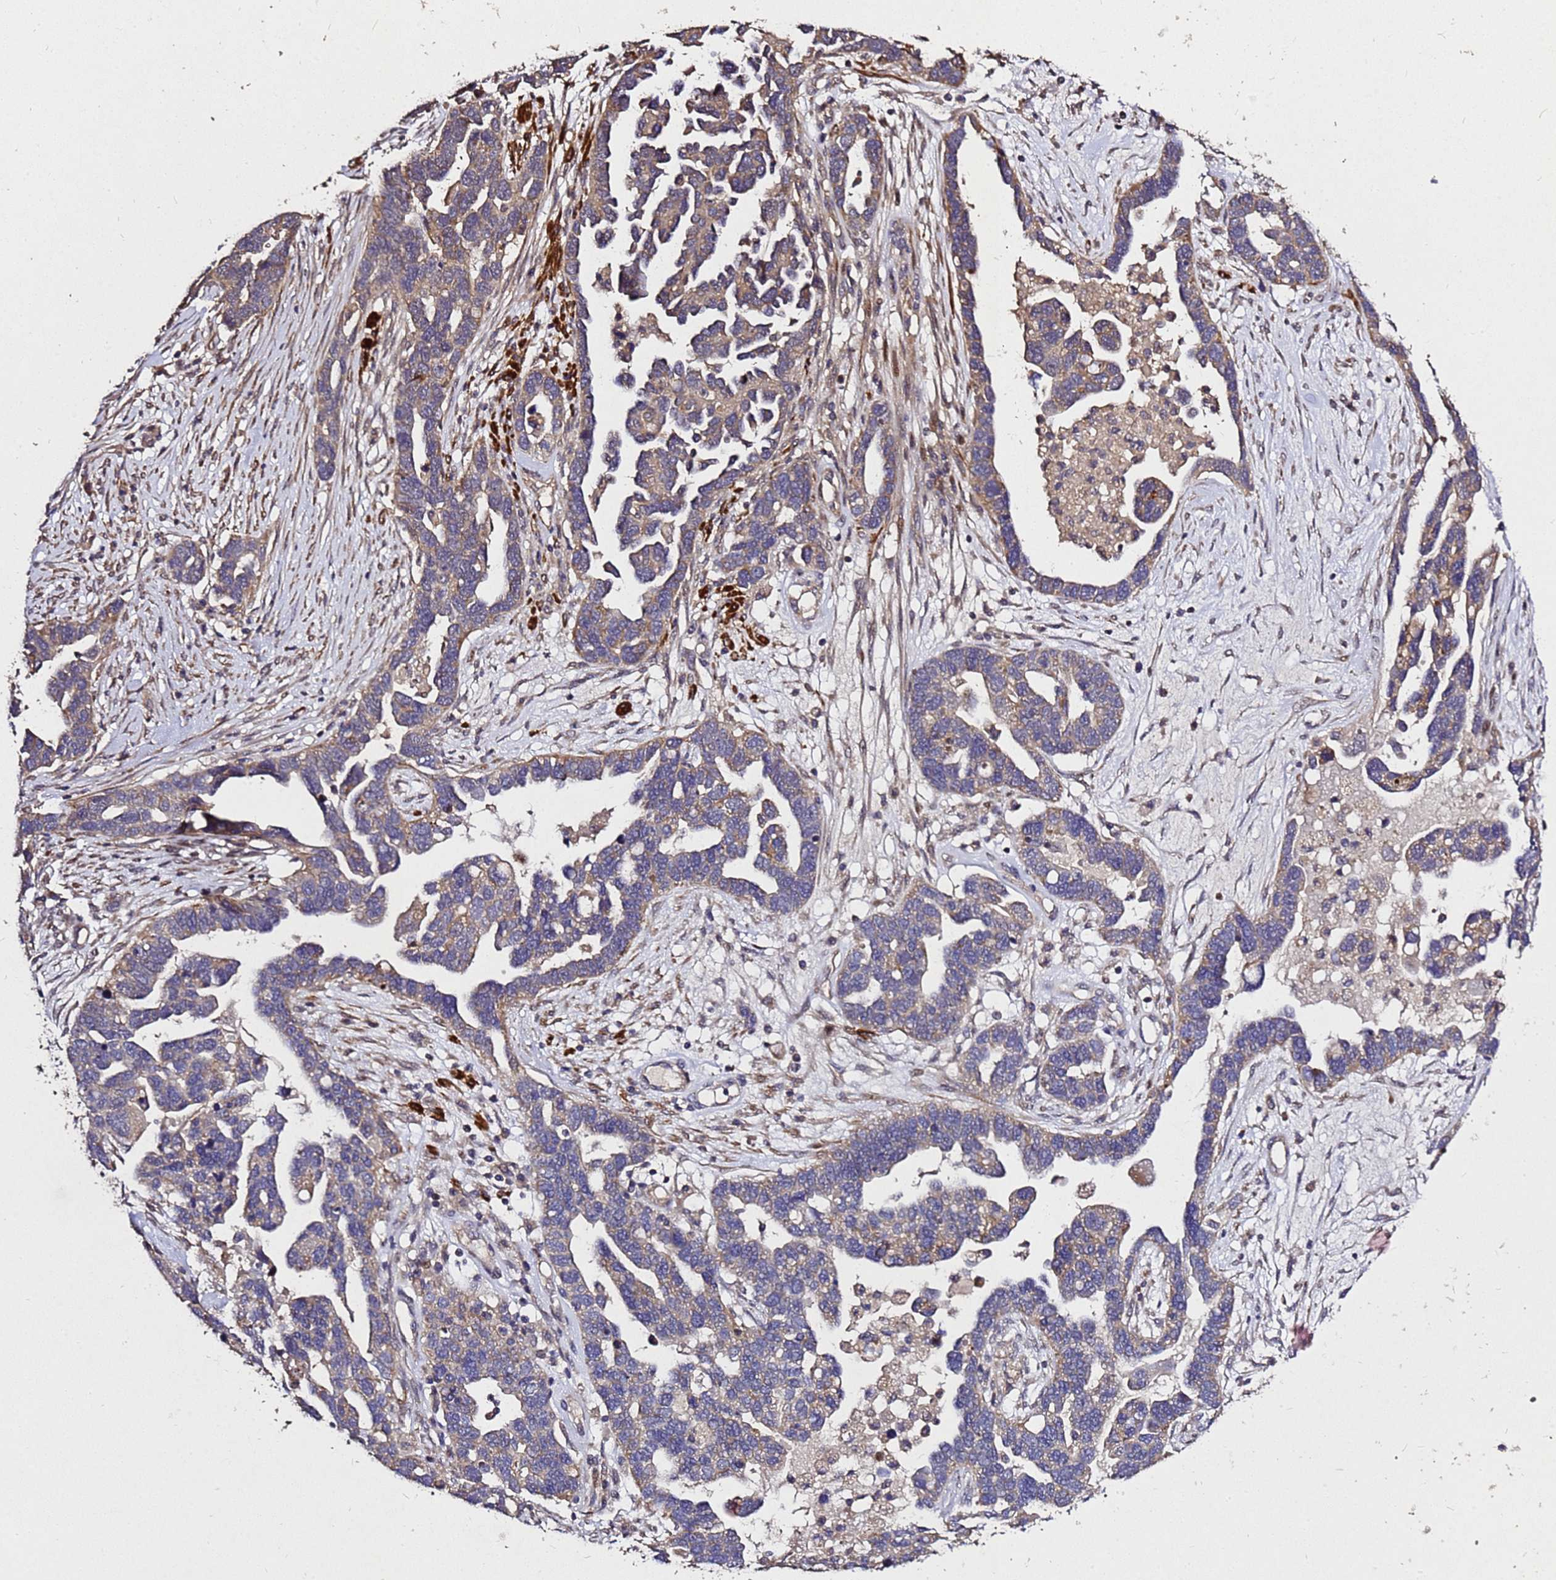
{"staining": {"intensity": "weak", "quantity": ">75%", "location": "cytoplasmic/membranous"}, "tissue": "ovarian cancer", "cell_type": "Tumor cells", "image_type": "cancer", "snomed": [{"axis": "morphology", "description": "Cystadenocarcinoma, serous, NOS"}, {"axis": "topography", "description": "Ovary"}], "caption": "The immunohistochemical stain shows weak cytoplasmic/membranous expression in tumor cells of ovarian cancer (serous cystadenocarcinoma) tissue.", "gene": "RSPRY1", "patient": {"sex": "female", "age": 54}}